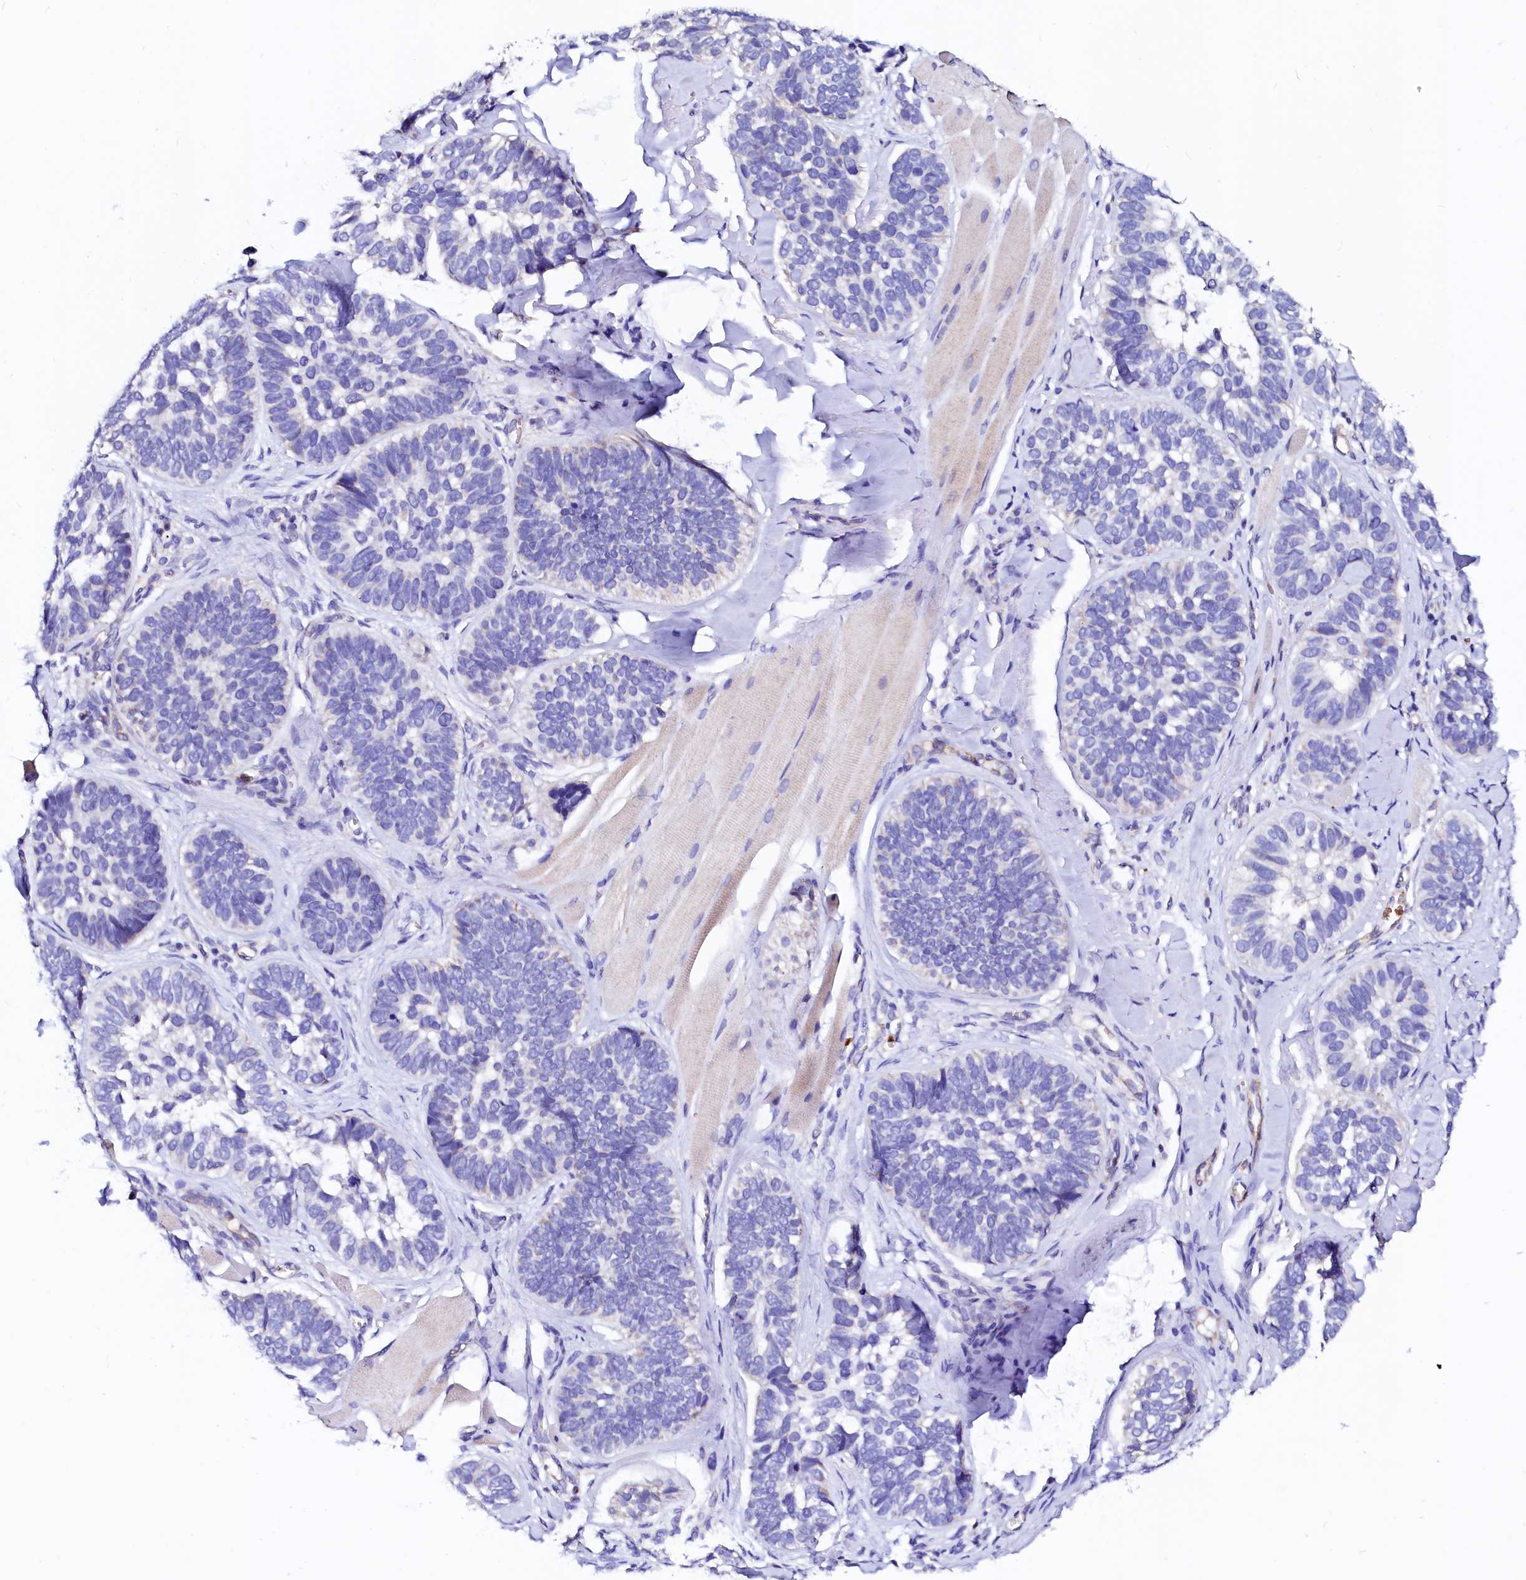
{"staining": {"intensity": "negative", "quantity": "none", "location": "none"}, "tissue": "skin cancer", "cell_type": "Tumor cells", "image_type": "cancer", "snomed": [{"axis": "morphology", "description": "Basal cell carcinoma"}, {"axis": "topography", "description": "Skin"}], "caption": "High magnification brightfield microscopy of skin cancer (basal cell carcinoma) stained with DAB (brown) and counterstained with hematoxylin (blue): tumor cells show no significant staining.", "gene": "RAB27A", "patient": {"sex": "male", "age": 62}}